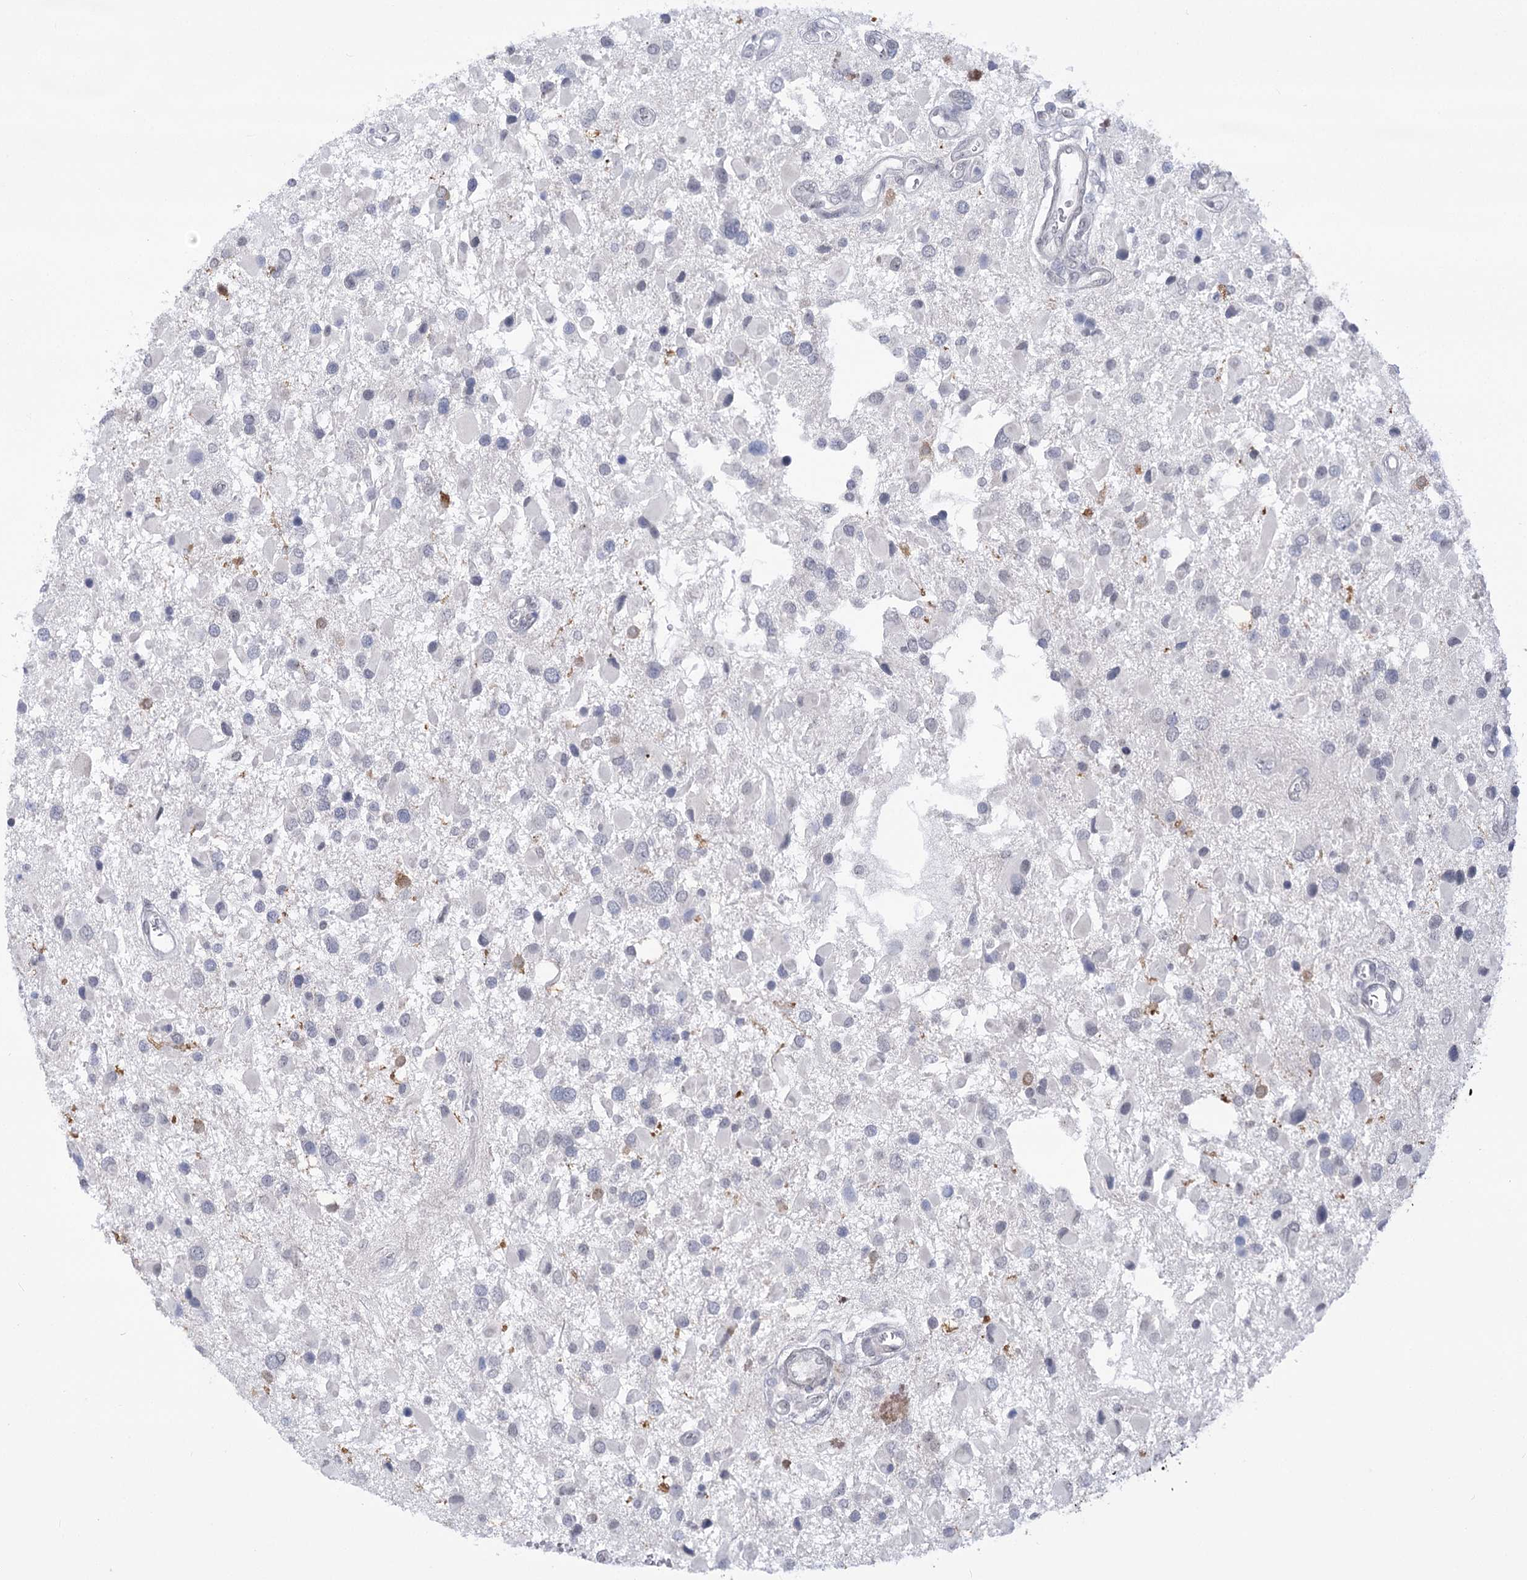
{"staining": {"intensity": "negative", "quantity": "none", "location": "none"}, "tissue": "glioma", "cell_type": "Tumor cells", "image_type": "cancer", "snomed": [{"axis": "morphology", "description": "Glioma, malignant, High grade"}, {"axis": "topography", "description": "Brain"}], "caption": "The photomicrograph exhibits no significant staining in tumor cells of glioma.", "gene": "ATP10B", "patient": {"sex": "male", "age": 53}}